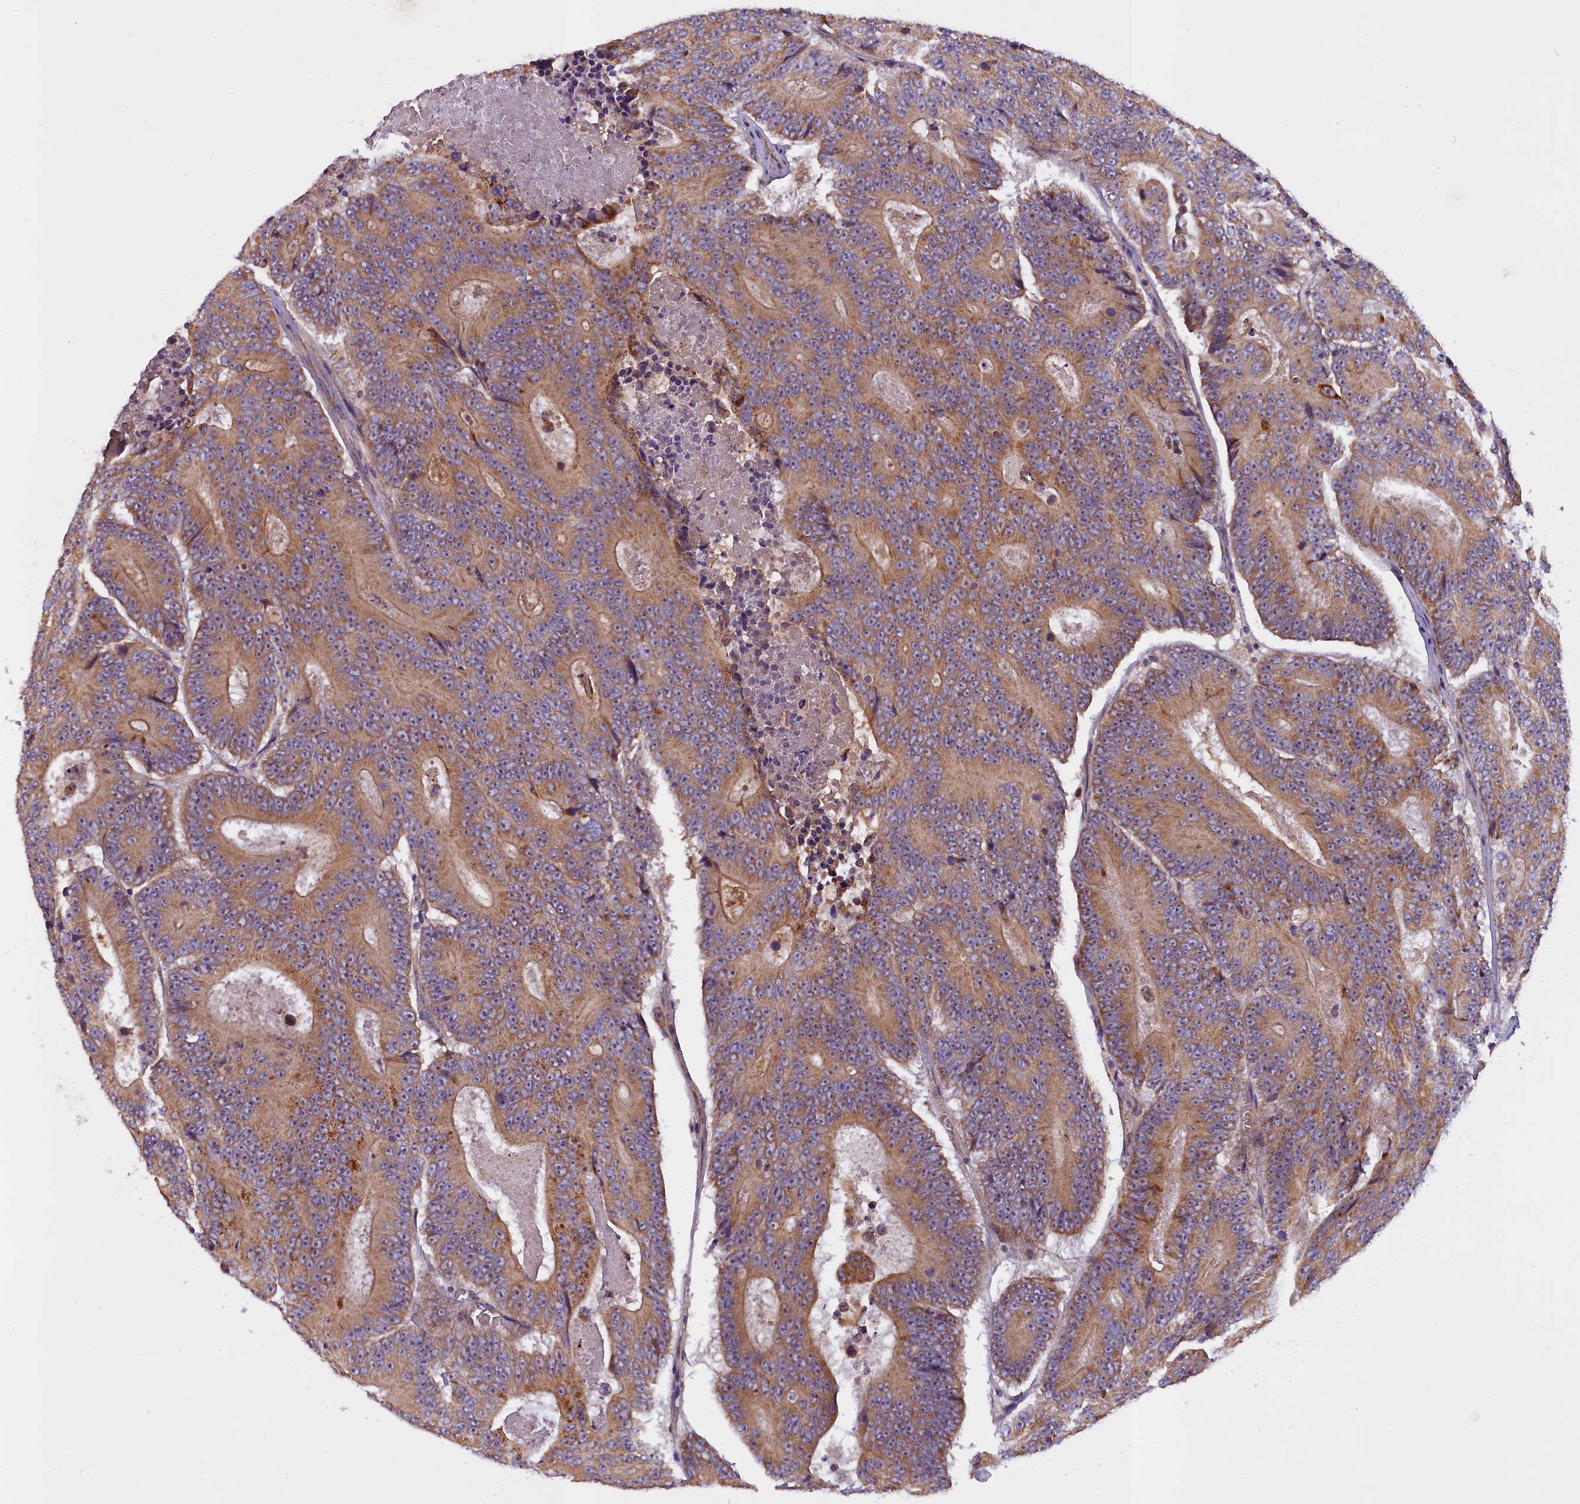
{"staining": {"intensity": "moderate", "quantity": ">75%", "location": "cytoplasmic/membranous"}, "tissue": "colorectal cancer", "cell_type": "Tumor cells", "image_type": "cancer", "snomed": [{"axis": "morphology", "description": "Adenocarcinoma, NOS"}, {"axis": "topography", "description": "Colon"}], "caption": "Immunohistochemistry of human colorectal cancer (adenocarcinoma) demonstrates medium levels of moderate cytoplasmic/membranous expression in about >75% of tumor cells.", "gene": "FRY", "patient": {"sex": "male", "age": 83}}